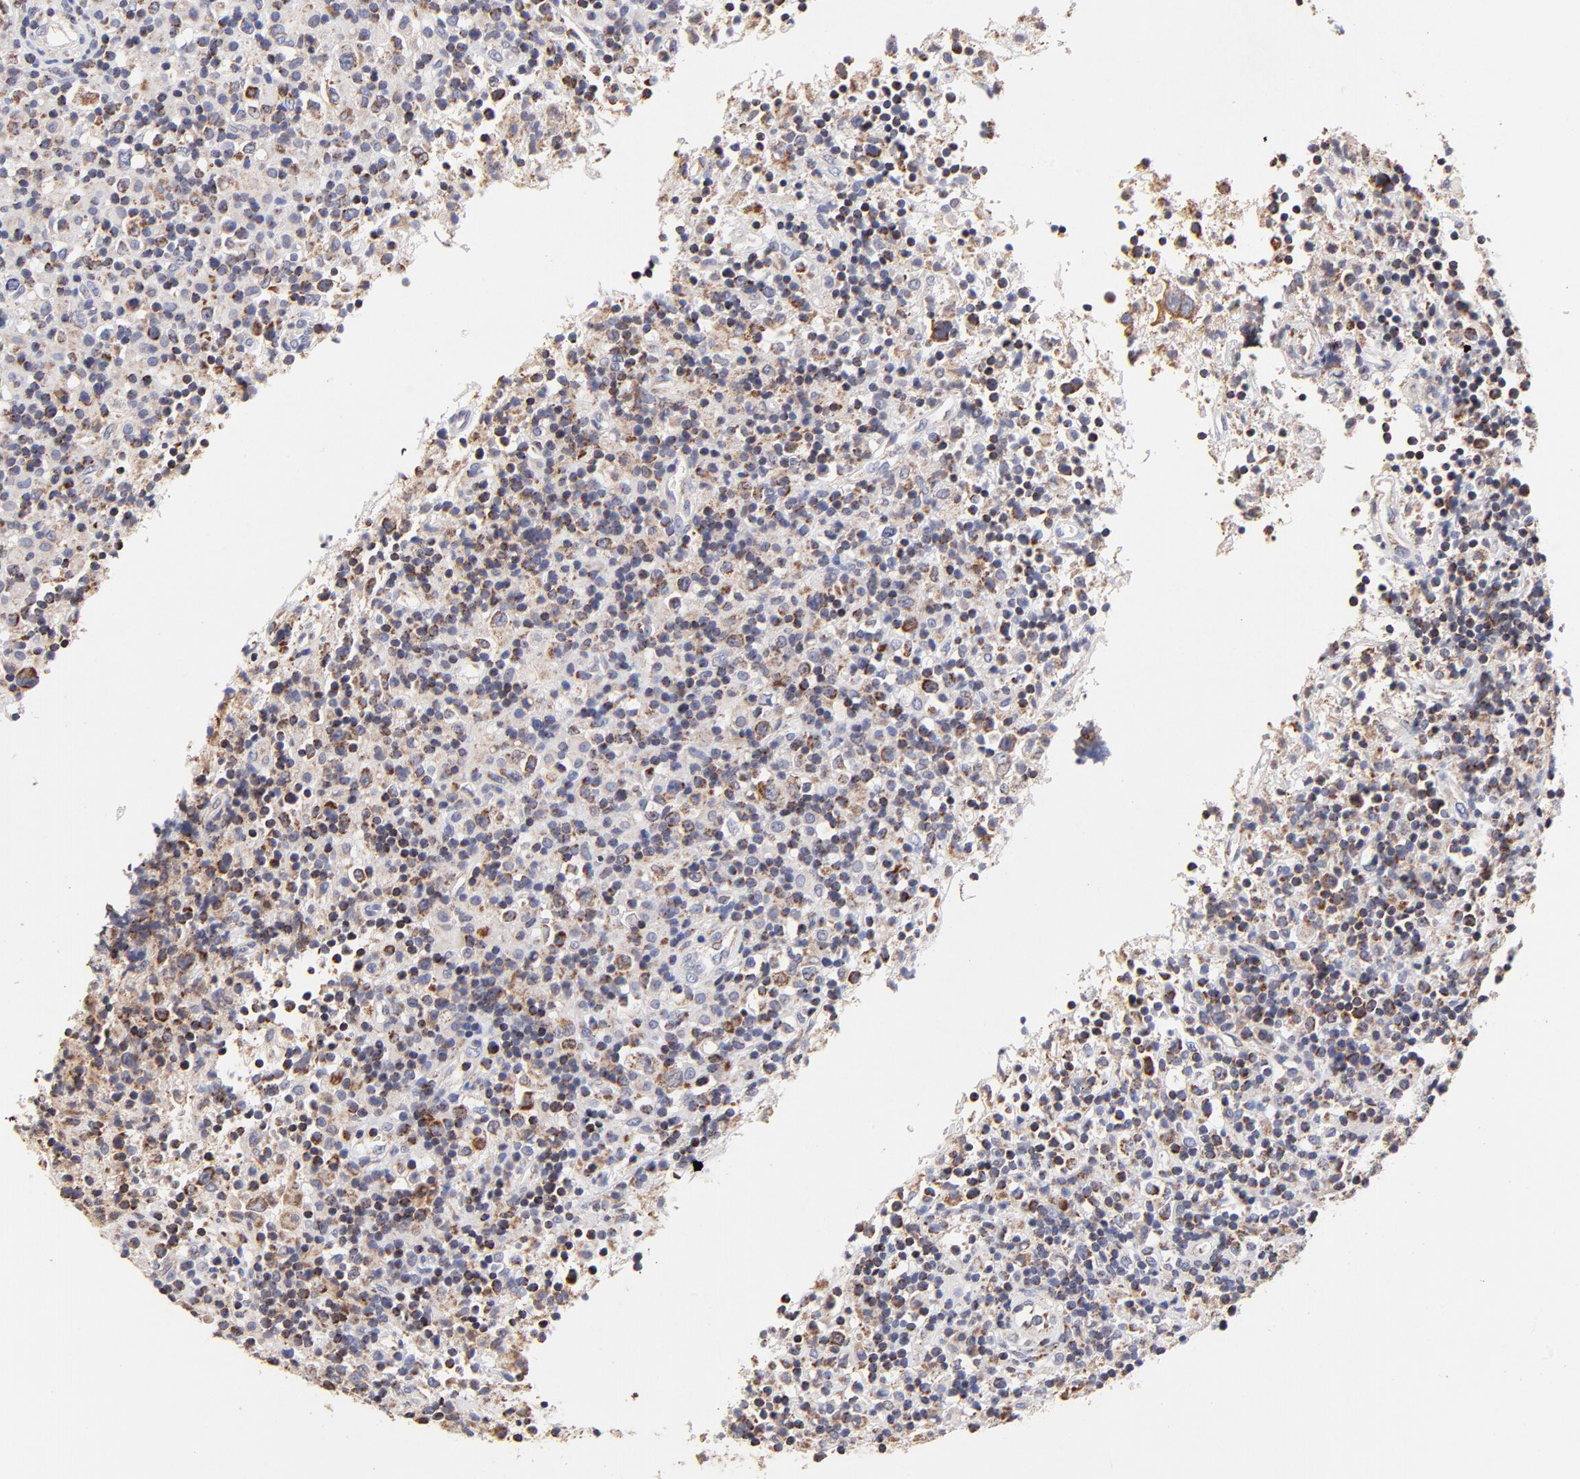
{"staining": {"intensity": "moderate", "quantity": "25%-75%", "location": "cytoplasmic/membranous"}, "tissue": "lymphoma", "cell_type": "Tumor cells", "image_type": "cancer", "snomed": [{"axis": "morphology", "description": "Hodgkin's disease, NOS"}, {"axis": "topography", "description": "Lymph node"}], "caption": "Hodgkin's disease stained for a protein exhibits moderate cytoplasmic/membranous positivity in tumor cells.", "gene": "SSBP1", "patient": {"sex": "male", "age": 46}}